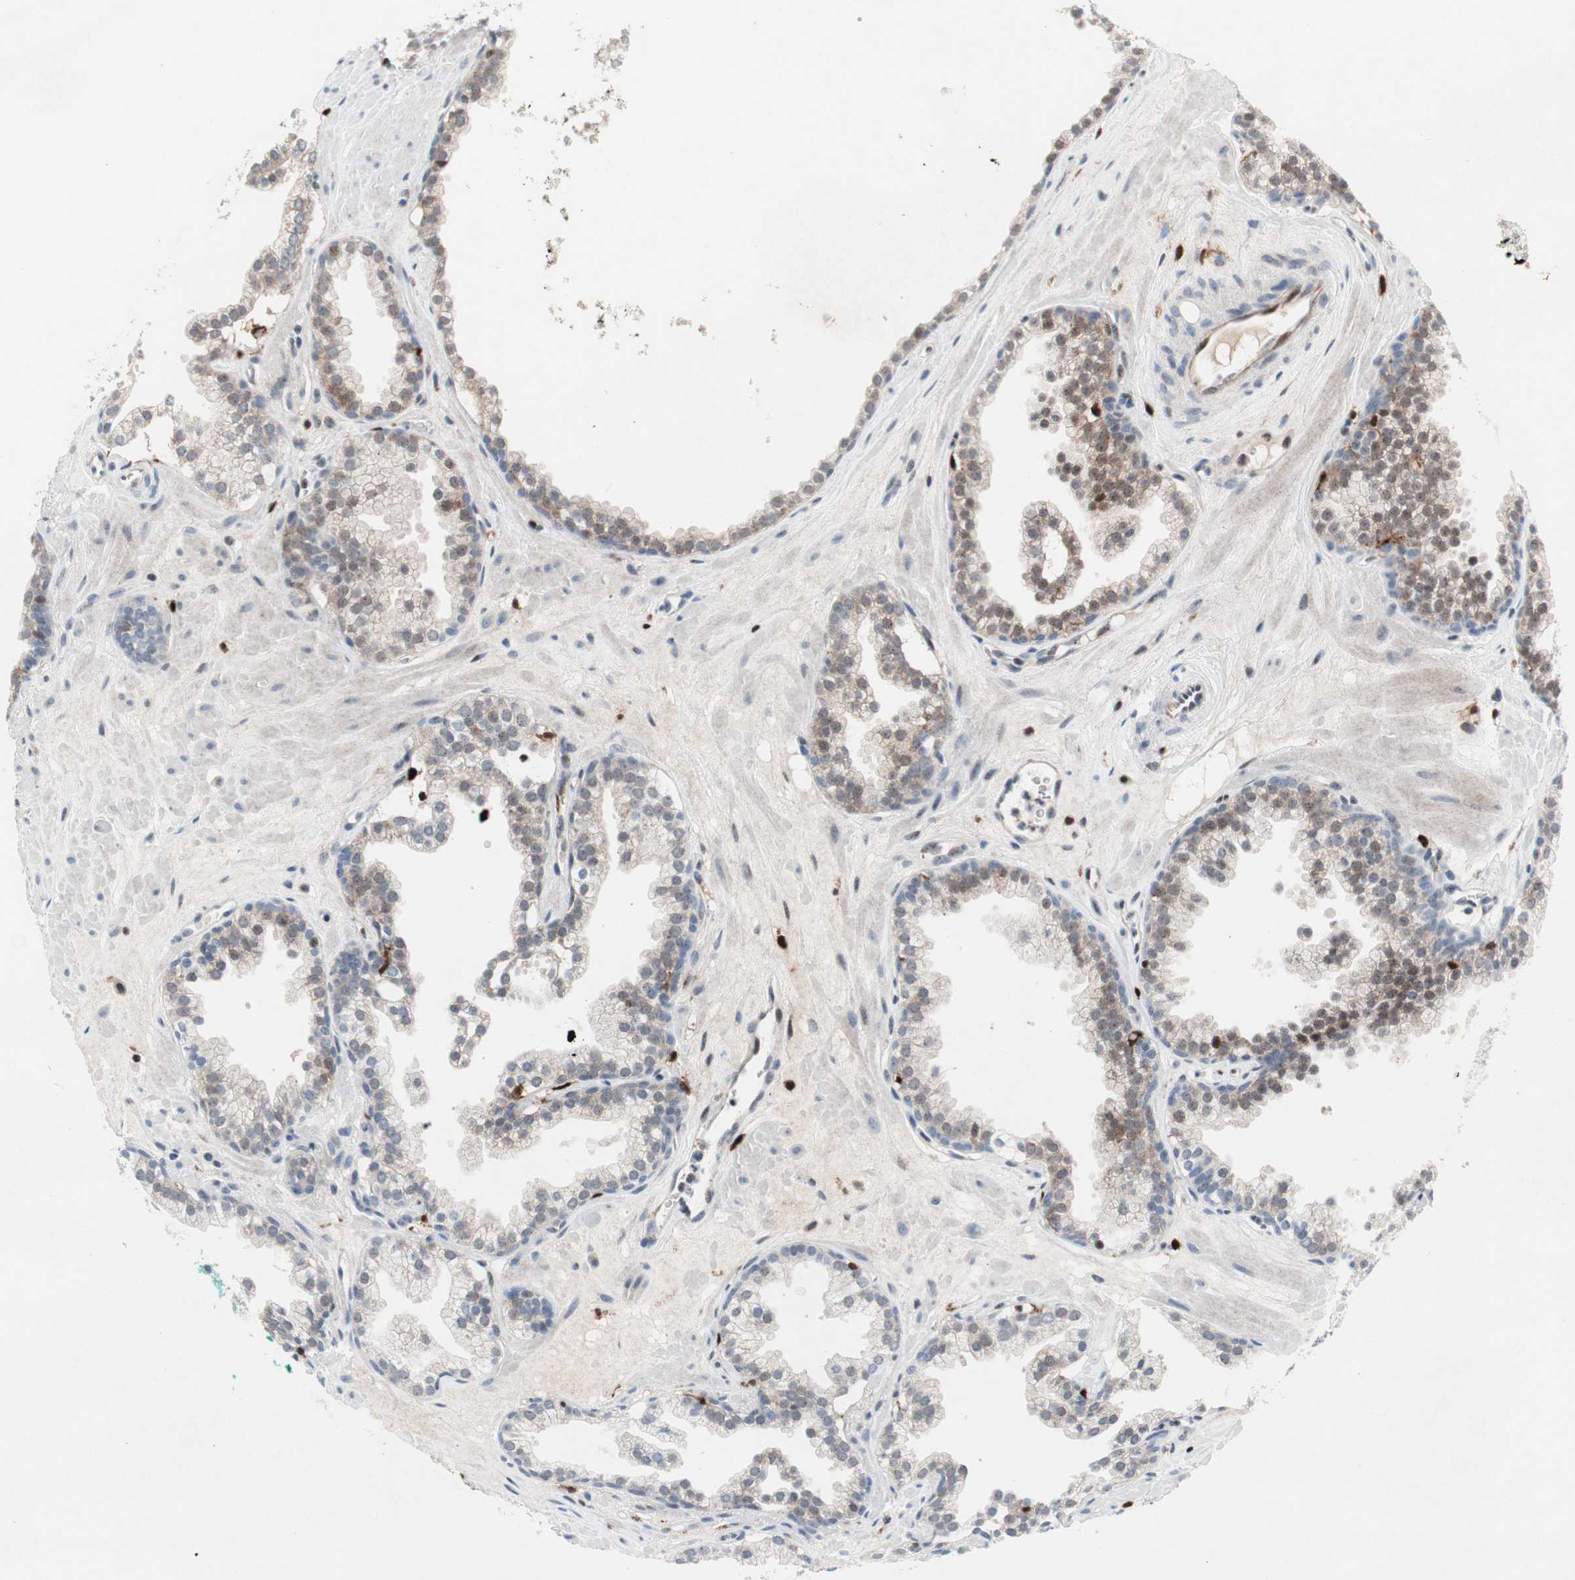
{"staining": {"intensity": "moderate", "quantity": "25%-75%", "location": "nuclear"}, "tissue": "prostate cancer", "cell_type": "Tumor cells", "image_type": "cancer", "snomed": [{"axis": "morphology", "description": "Adenocarcinoma, Low grade"}, {"axis": "topography", "description": "Prostate"}], "caption": "Human prostate cancer stained with a protein marker demonstrates moderate staining in tumor cells.", "gene": "RGS10", "patient": {"sex": "male", "age": 57}}